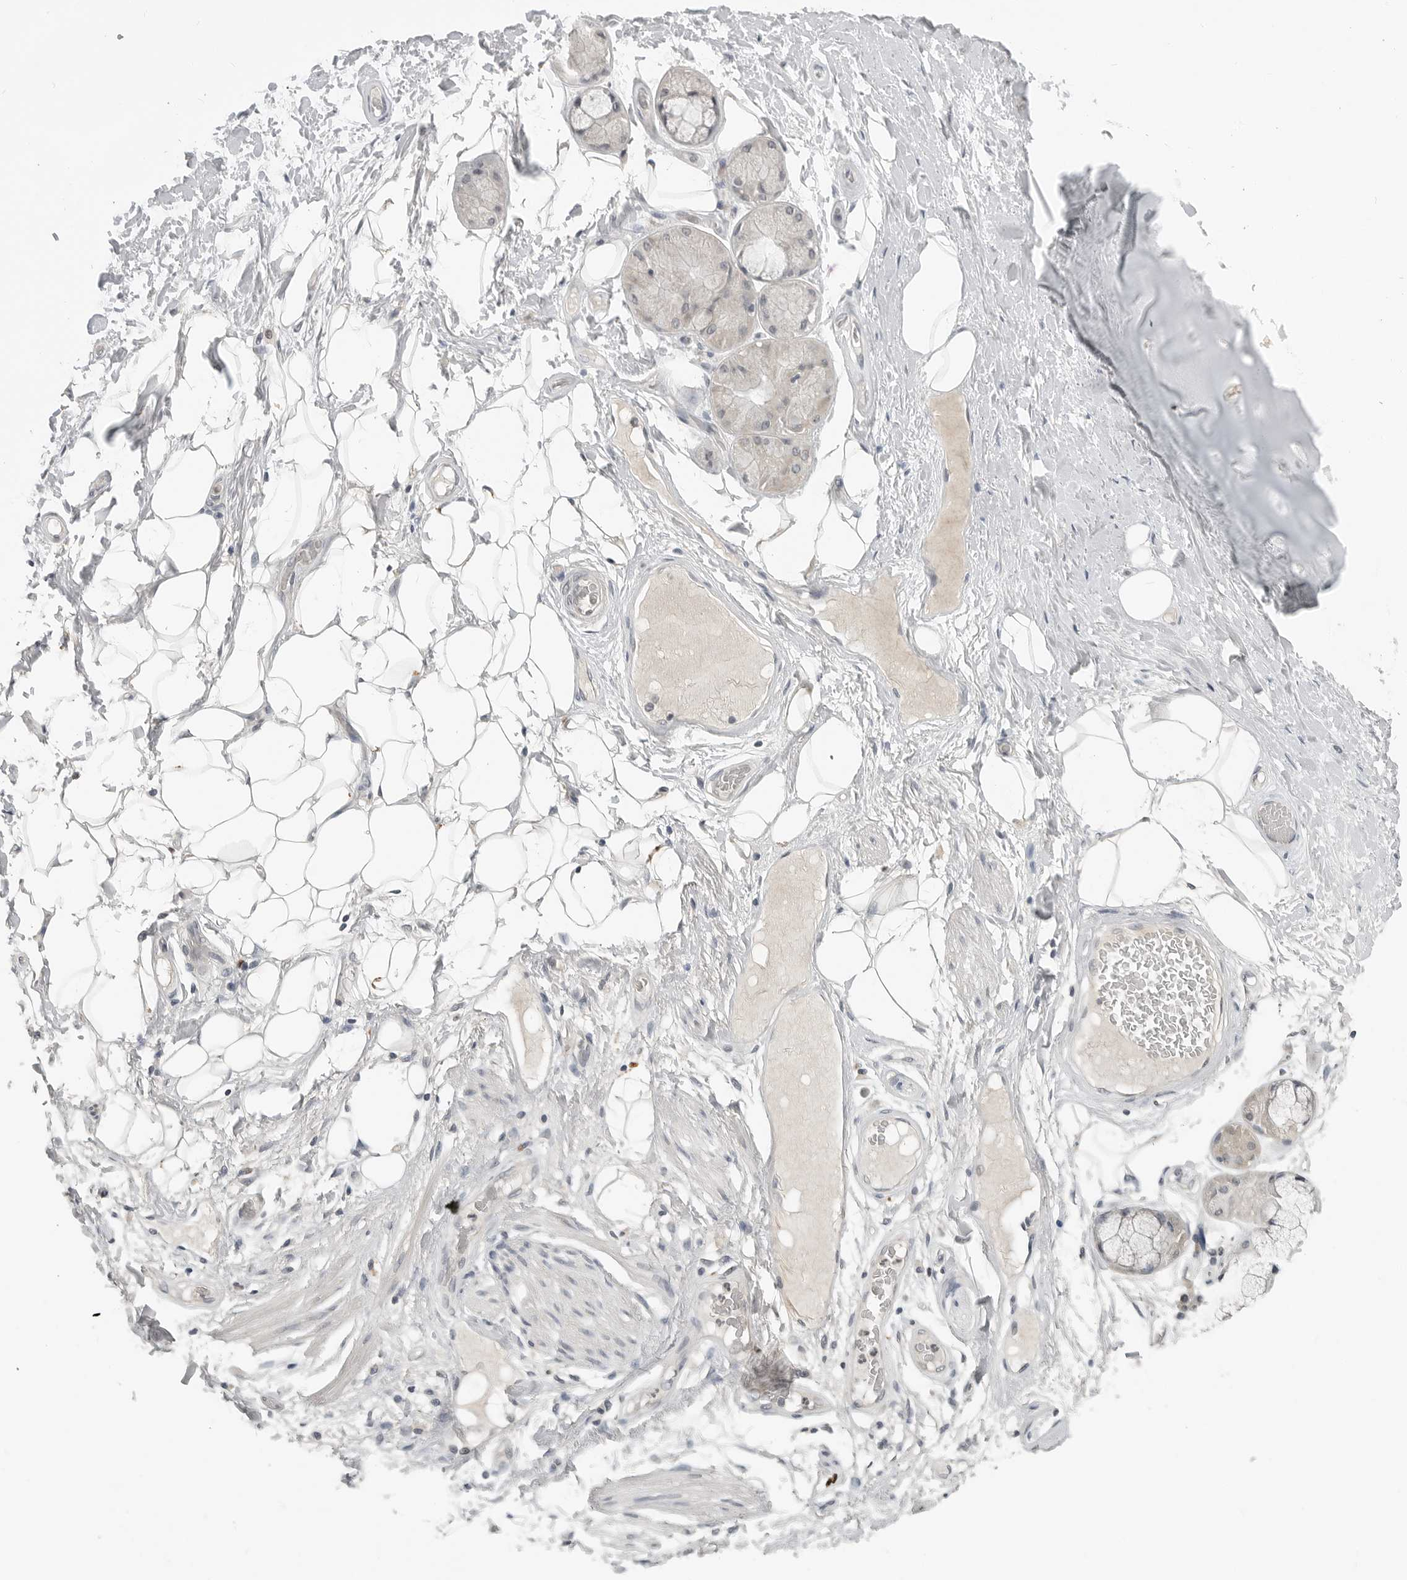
{"staining": {"intensity": "negative", "quantity": "none", "location": "none"}, "tissue": "adipose tissue", "cell_type": "Adipocytes", "image_type": "normal", "snomed": [{"axis": "morphology", "description": "Normal tissue, NOS"}, {"axis": "topography", "description": "Bronchus"}], "caption": "Adipose tissue stained for a protein using immunohistochemistry (IHC) demonstrates no expression adipocytes.", "gene": "FOXP3", "patient": {"sex": "male", "age": 66}}